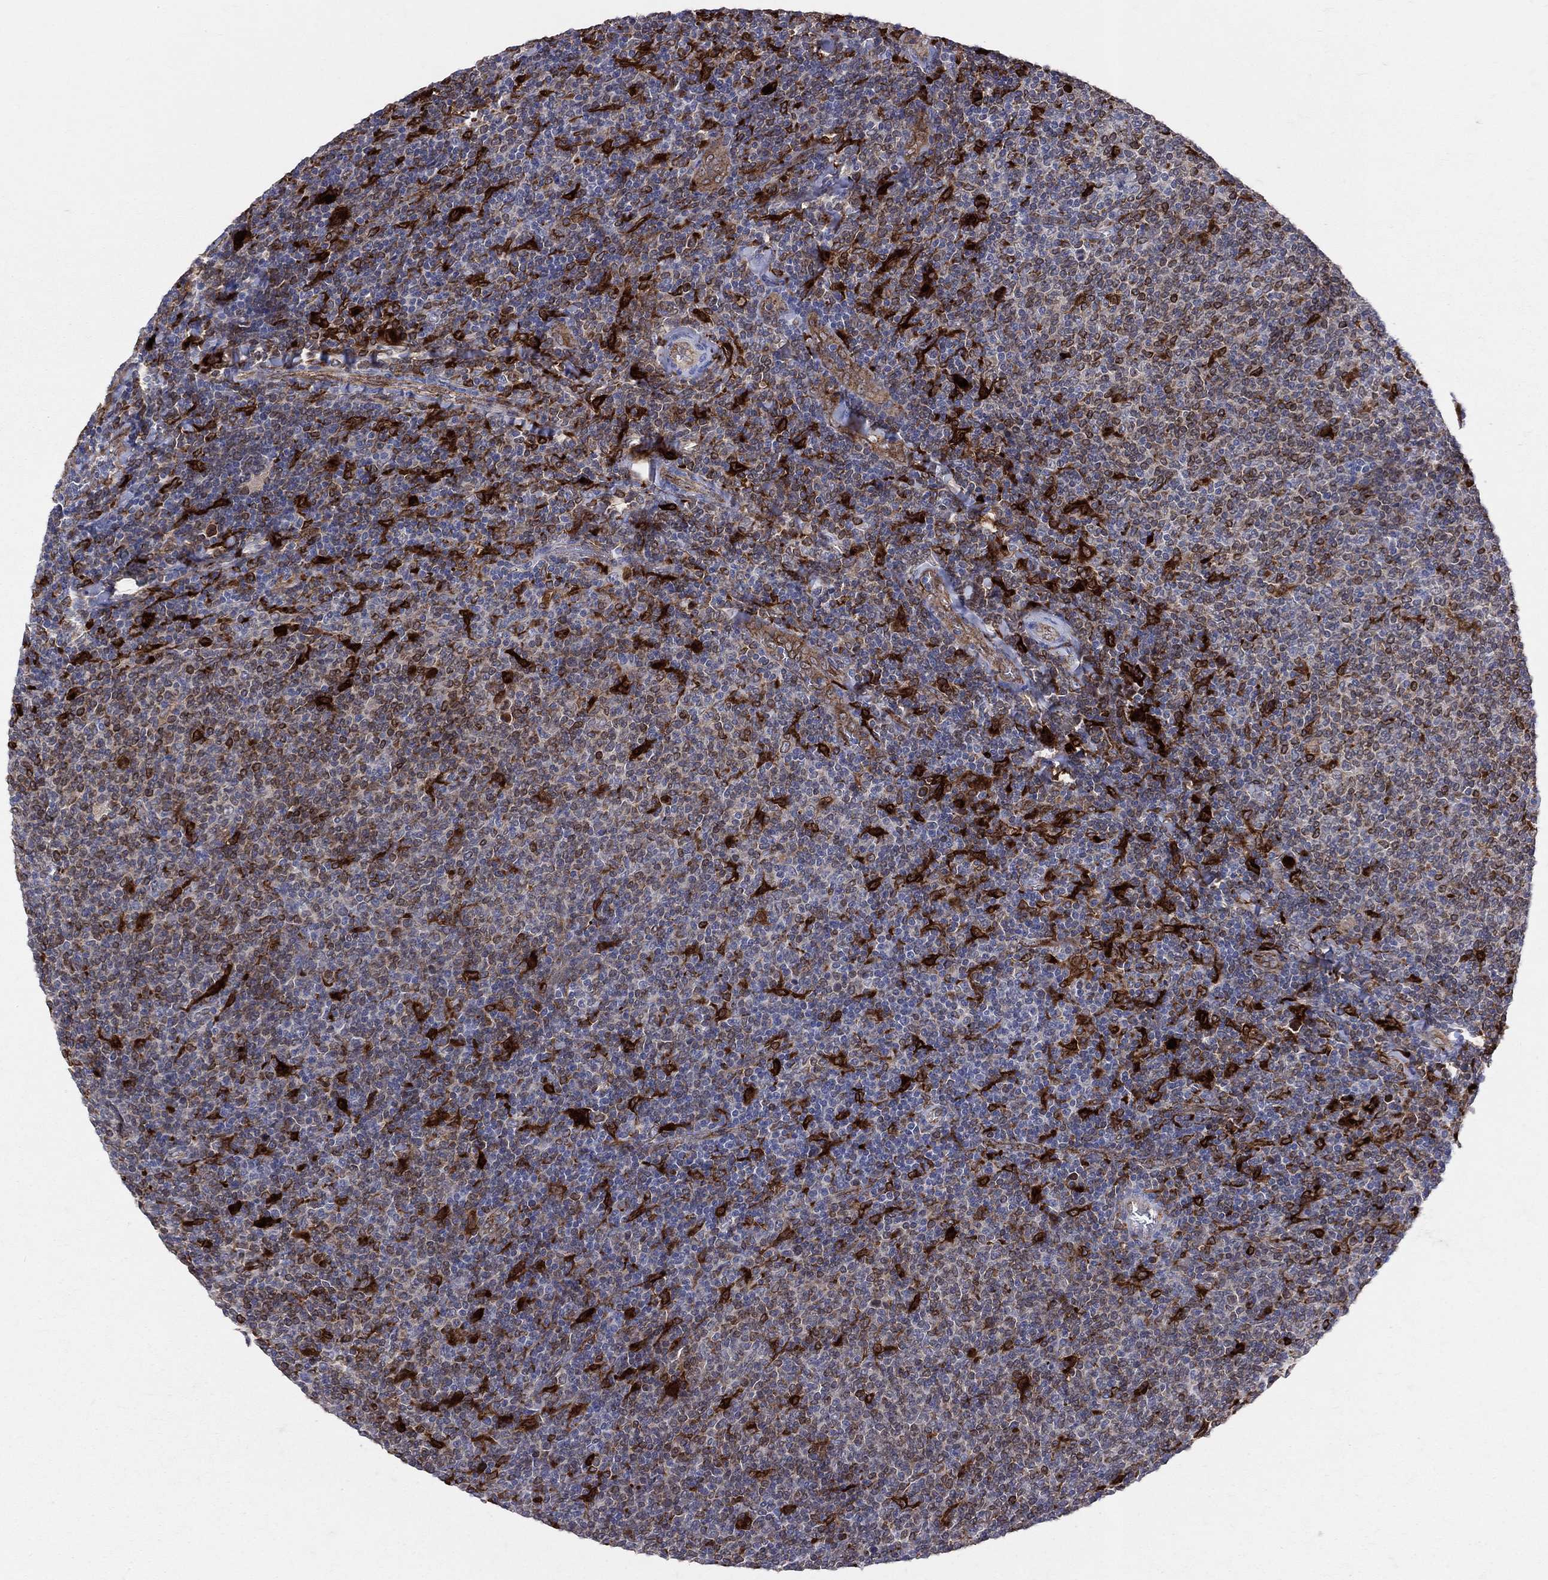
{"staining": {"intensity": "moderate", "quantity": "<25%", "location": "cytoplasmic/membranous"}, "tissue": "lymphoma", "cell_type": "Tumor cells", "image_type": "cancer", "snomed": [{"axis": "morphology", "description": "Malignant lymphoma, non-Hodgkin's type, Low grade"}, {"axis": "topography", "description": "Lymph node"}], "caption": "Immunohistochemical staining of human lymphoma exhibits low levels of moderate cytoplasmic/membranous protein positivity in approximately <25% of tumor cells. (DAB IHC with brightfield microscopy, high magnification).", "gene": "CD74", "patient": {"sex": "male", "age": 52}}